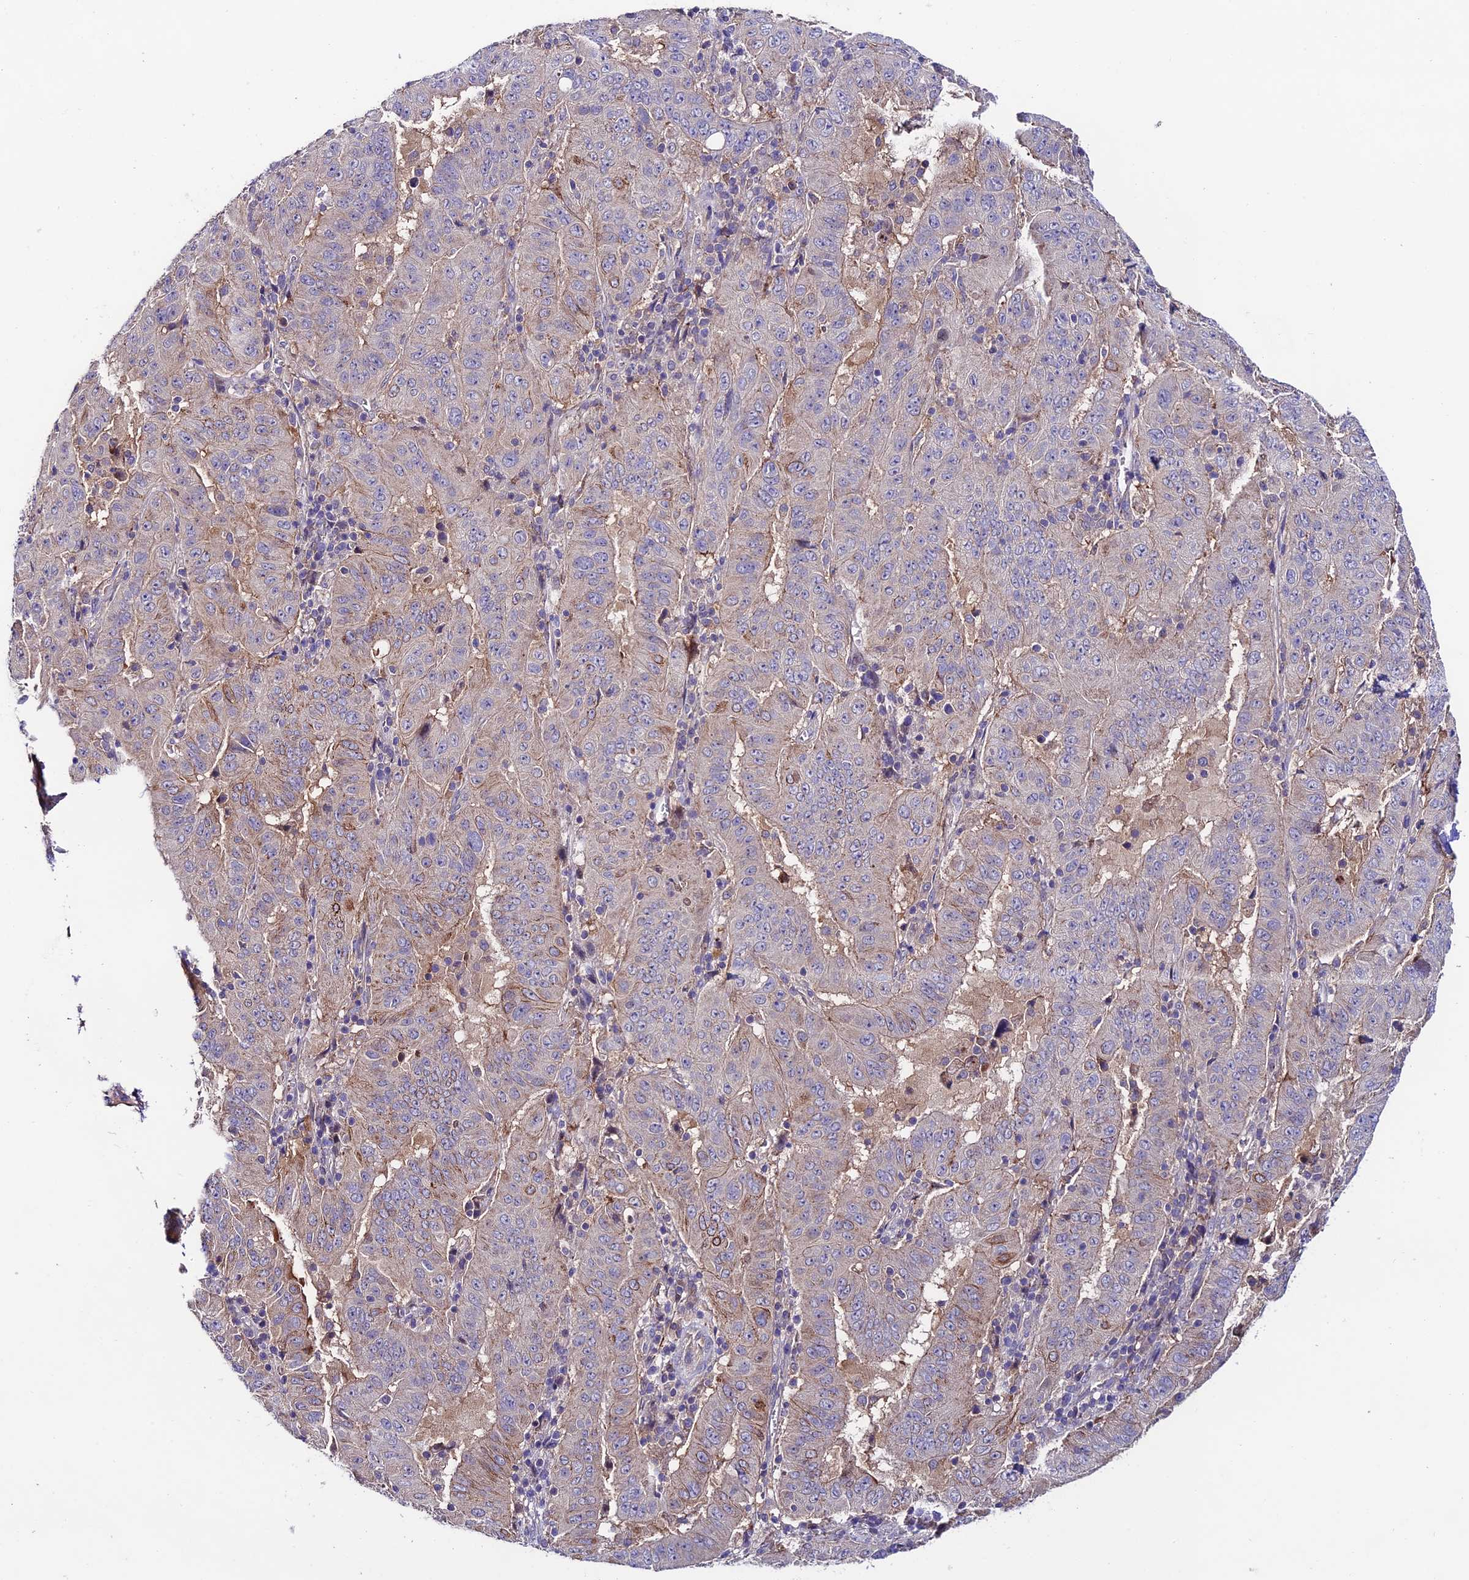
{"staining": {"intensity": "moderate", "quantity": "<25%", "location": "cytoplasmic/membranous"}, "tissue": "pancreatic cancer", "cell_type": "Tumor cells", "image_type": "cancer", "snomed": [{"axis": "morphology", "description": "Adenocarcinoma, NOS"}, {"axis": "topography", "description": "Pancreas"}], "caption": "Immunohistochemistry of human adenocarcinoma (pancreatic) shows low levels of moderate cytoplasmic/membranous staining in about <25% of tumor cells.", "gene": "BRME1", "patient": {"sex": "male", "age": 63}}